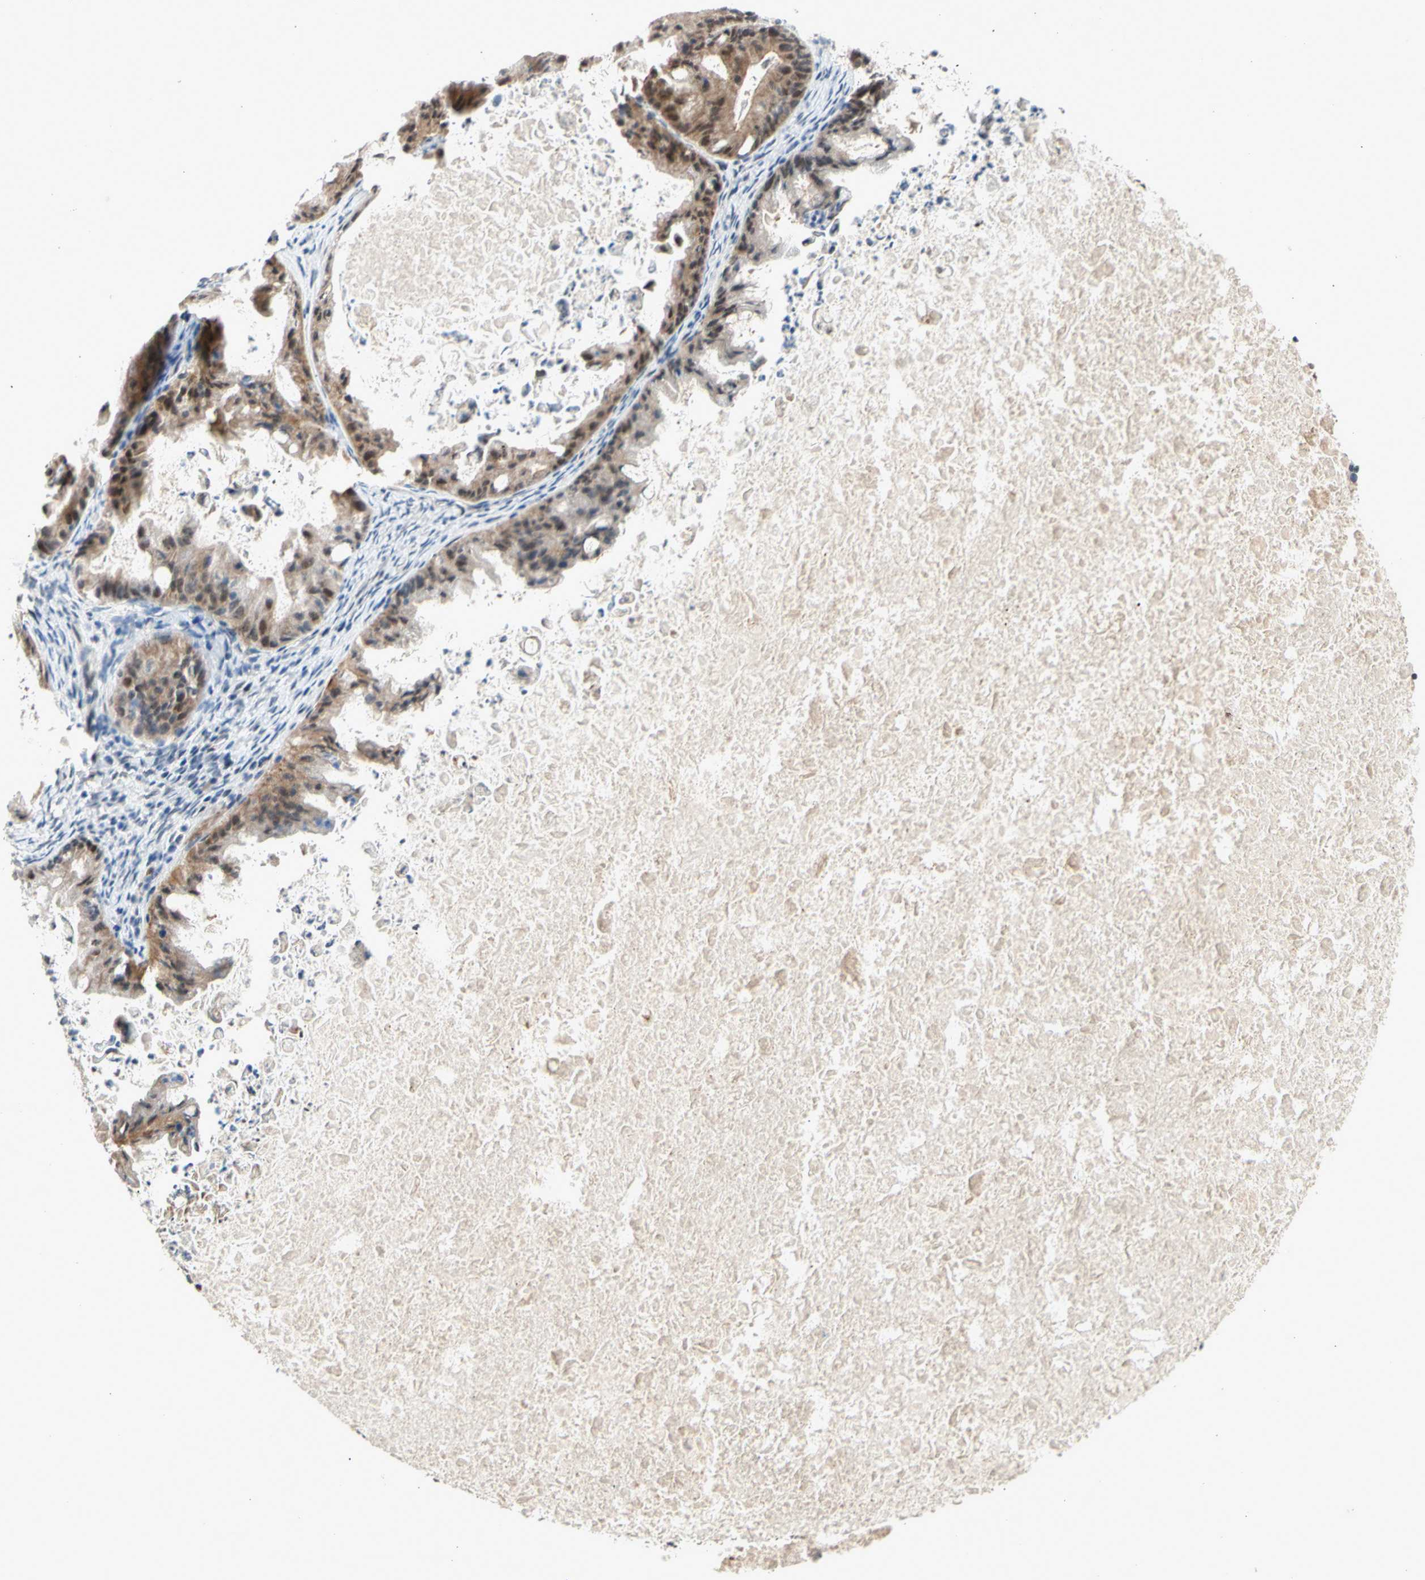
{"staining": {"intensity": "moderate", "quantity": ">75%", "location": "cytoplasmic/membranous"}, "tissue": "ovarian cancer", "cell_type": "Tumor cells", "image_type": "cancer", "snomed": [{"axis": "morphology", "description": "Cystadenocarcinoma, mucinous, NOS"}, {"axis": "topography", "description": "Ovary"}], "caption": "Moderate cytoplasmic/membranous protein expression is identified in approximately >75% of tumor cells in mucinous cystadenocarcinoma (ovarian). The staining is performed using DAB (3,3'-diaminobenzidine) brown chromogen to label protein expression. The nuclei are counter-stained blue using hematoxylin.", "gene": "NGEF", "patient": {"sex": "female", "age": 37}}